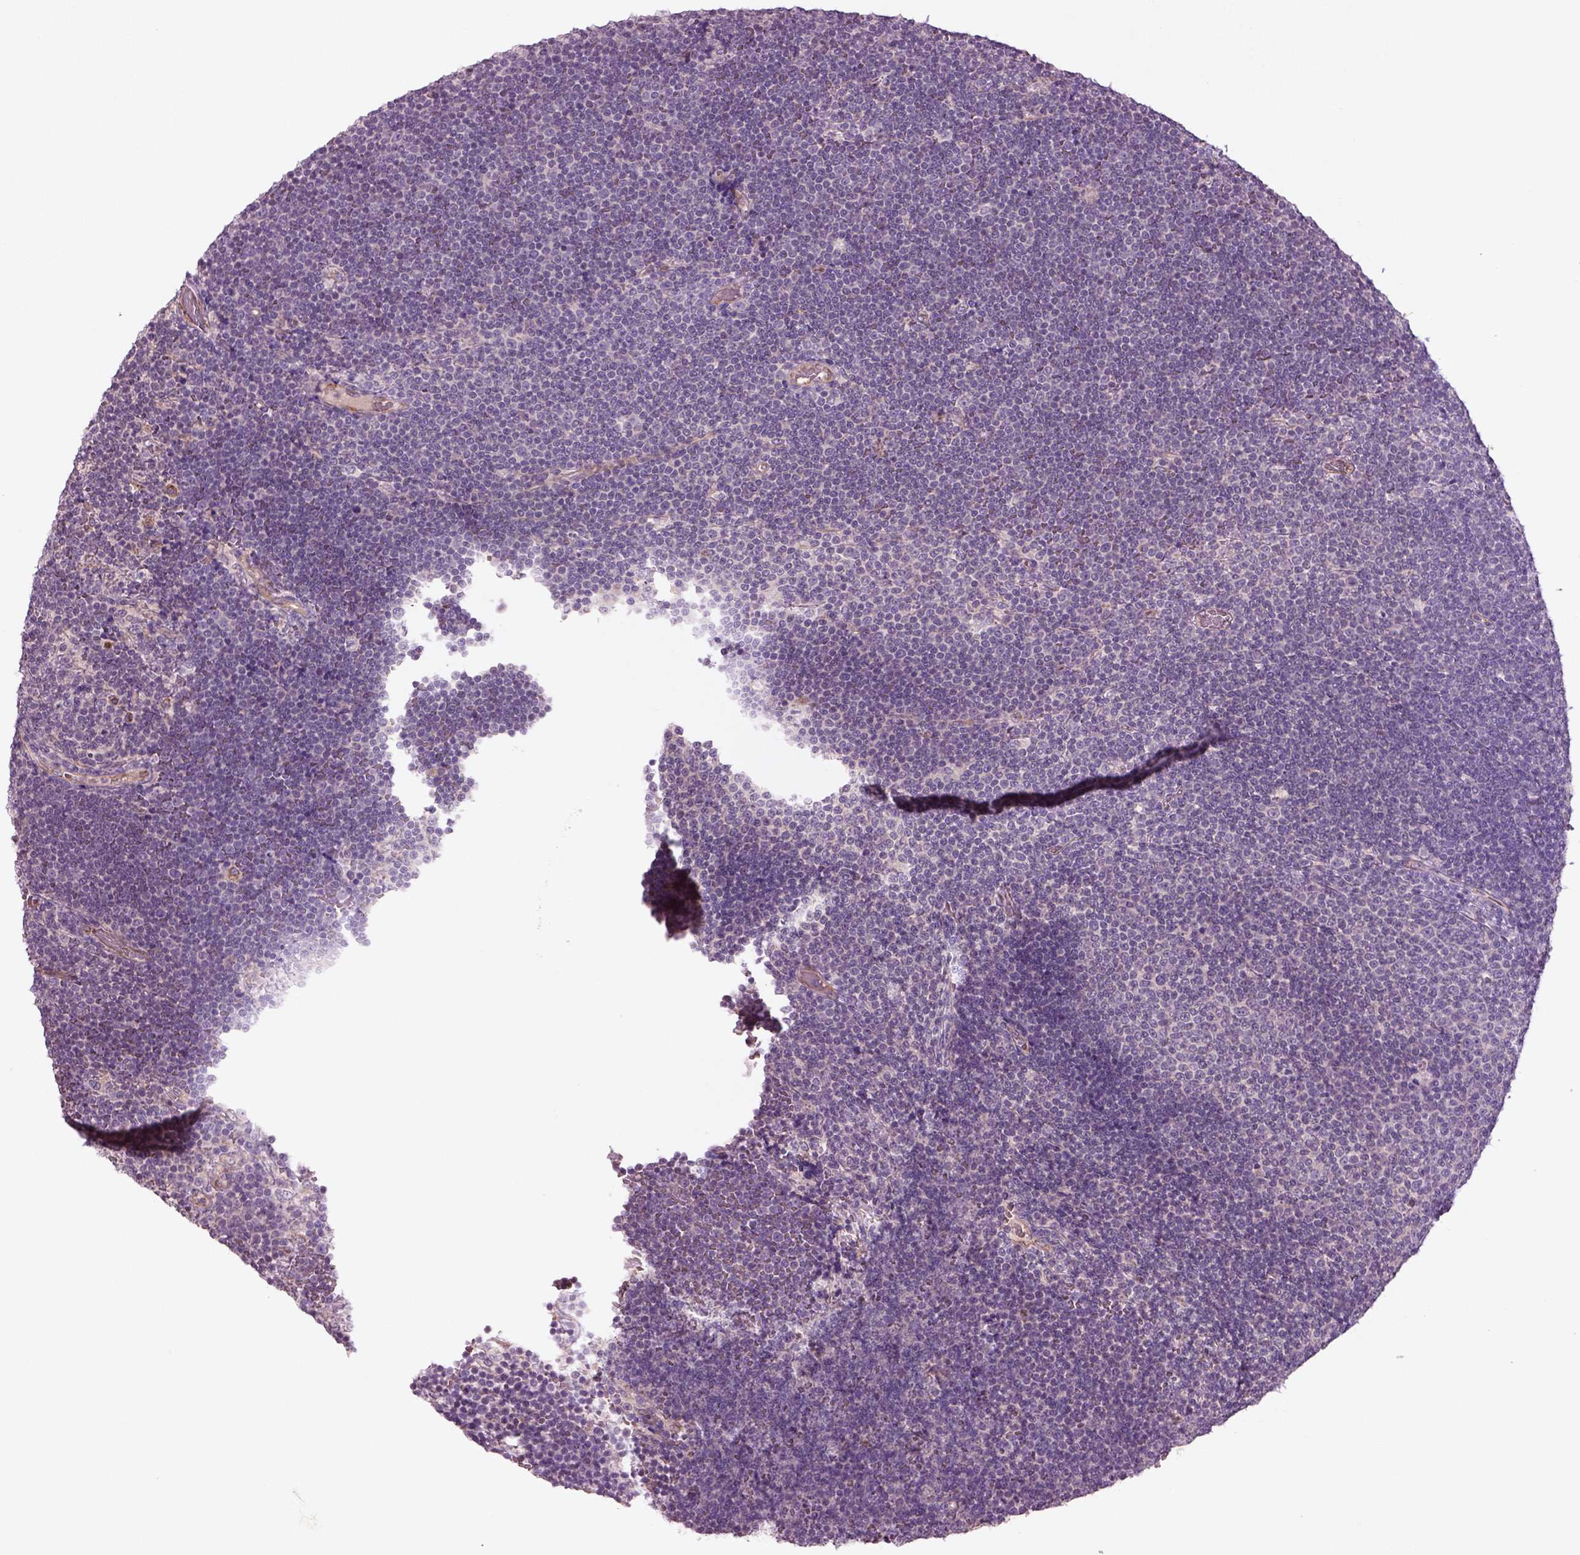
{"staining": {"intensity": "negative", "quantity": "none", "location": "none"}, "tissue": "lymphoma", "cell_type": "Tumor cells", "image_type": "cancer", "snomed": [{"axis": "morphology", "description": "Malignant lymphoma, non-Hodgkin's type, Low grade"}, {"axis": "topography", "description": "Brain"}], "caption": "Histopathology image shows no protein staining in tumor cells of malignant lymphoma, non-Hodgkin's type (low-grade) tissue.", "gene": "DUOXA2", "patient": {"sex": "female", "age": 66}}